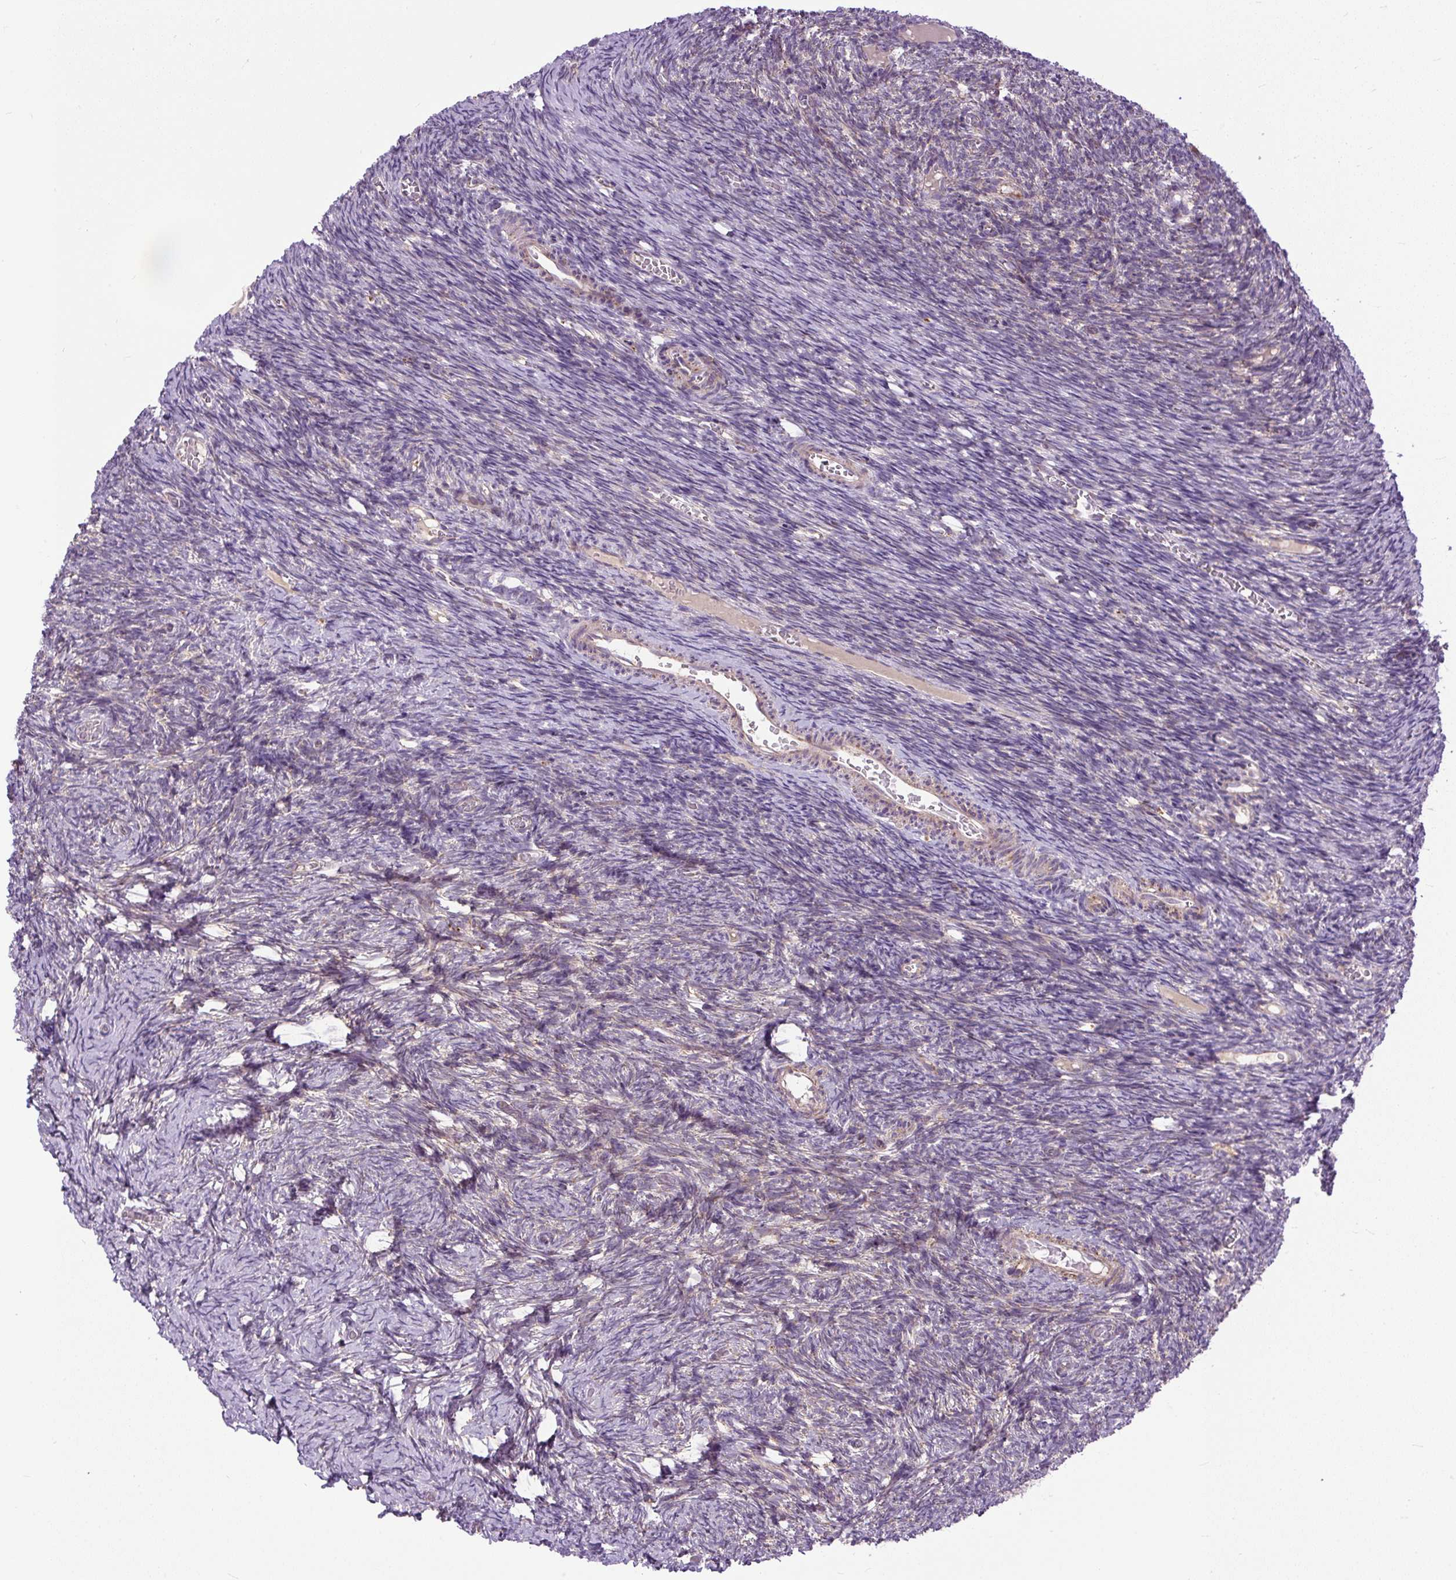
{"staining": {"intensity": "negative", "quantity": "none", "location": "none"}, "tissue": "ovary", "cell_type": "Ovarian stroma cells", "image_type": "normal", "snomed": [{"axis": "morphology", "description": "Normal tissue, NOS"}, {"axis": "topography", "description": "Ovary"}], "caption": "Normal ovary was stained to show a protein in brown. There is no significant staining in ovarian stroma cells. (Stains: DAB (3,3'-diaminobenzidine) IHC with hematoxylin counter stain, Microscopy: brightfield microscopy at high magnification).", "gene": "TM2D3", "patient": {"sex": "female", "age": 39}}